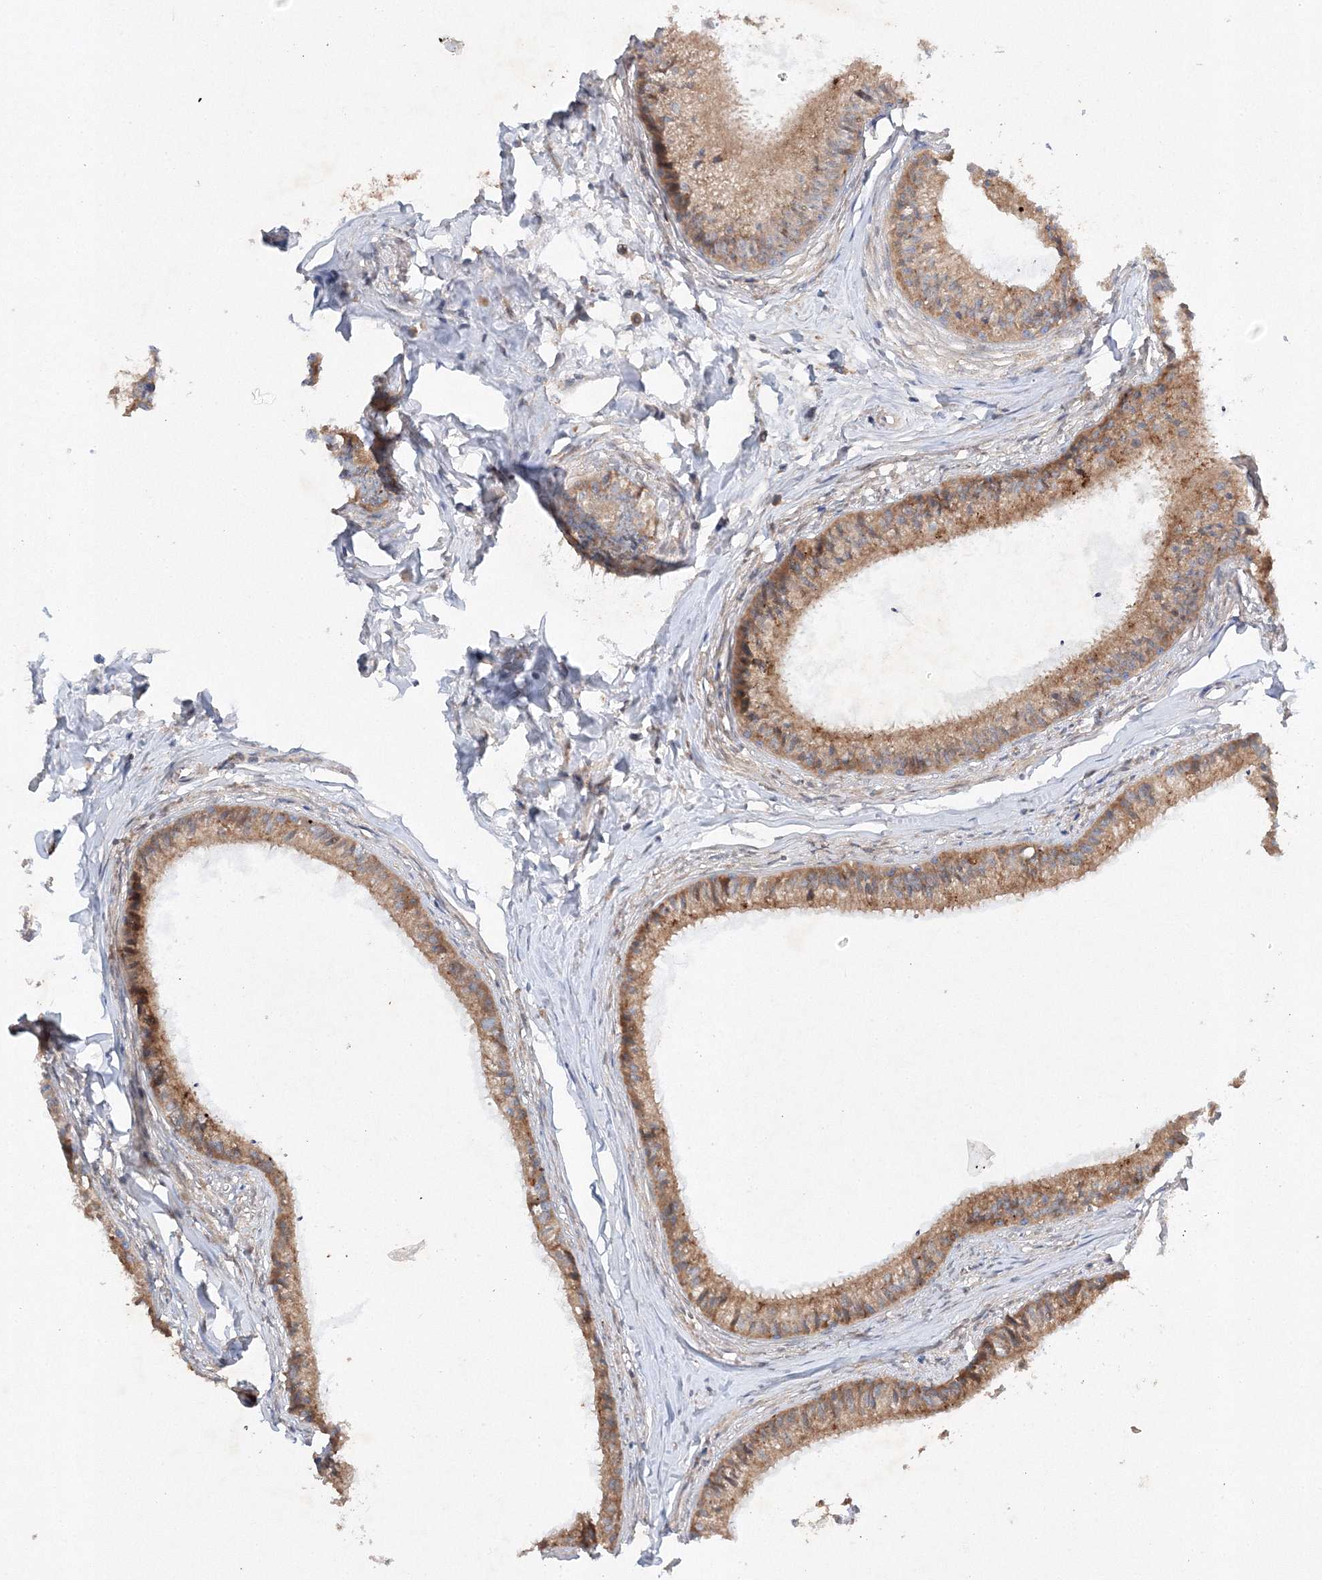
{"staining": {"intensity": "strong", "quantity": ">75%", "location": "cytoplasmic/membranous"}, "tissue": "epididymis", "cell_type": "Glandular cells", "image_type": "normal", "snomed": [{"axis": "morphology", "description": "Normal tissue, NOS"}, {"axis": "topography", "description": "Epididymis"}], "caption": "Immunohistochemical staining of benign epididymis exhibits >75% levels of strong cytoplasmic/membranous protein expression in approximately >75% of glandular cells. Nuclei are stained in blue.", "gene": "SLC36A1", "patient": {"sex": "male", "age": 36}}